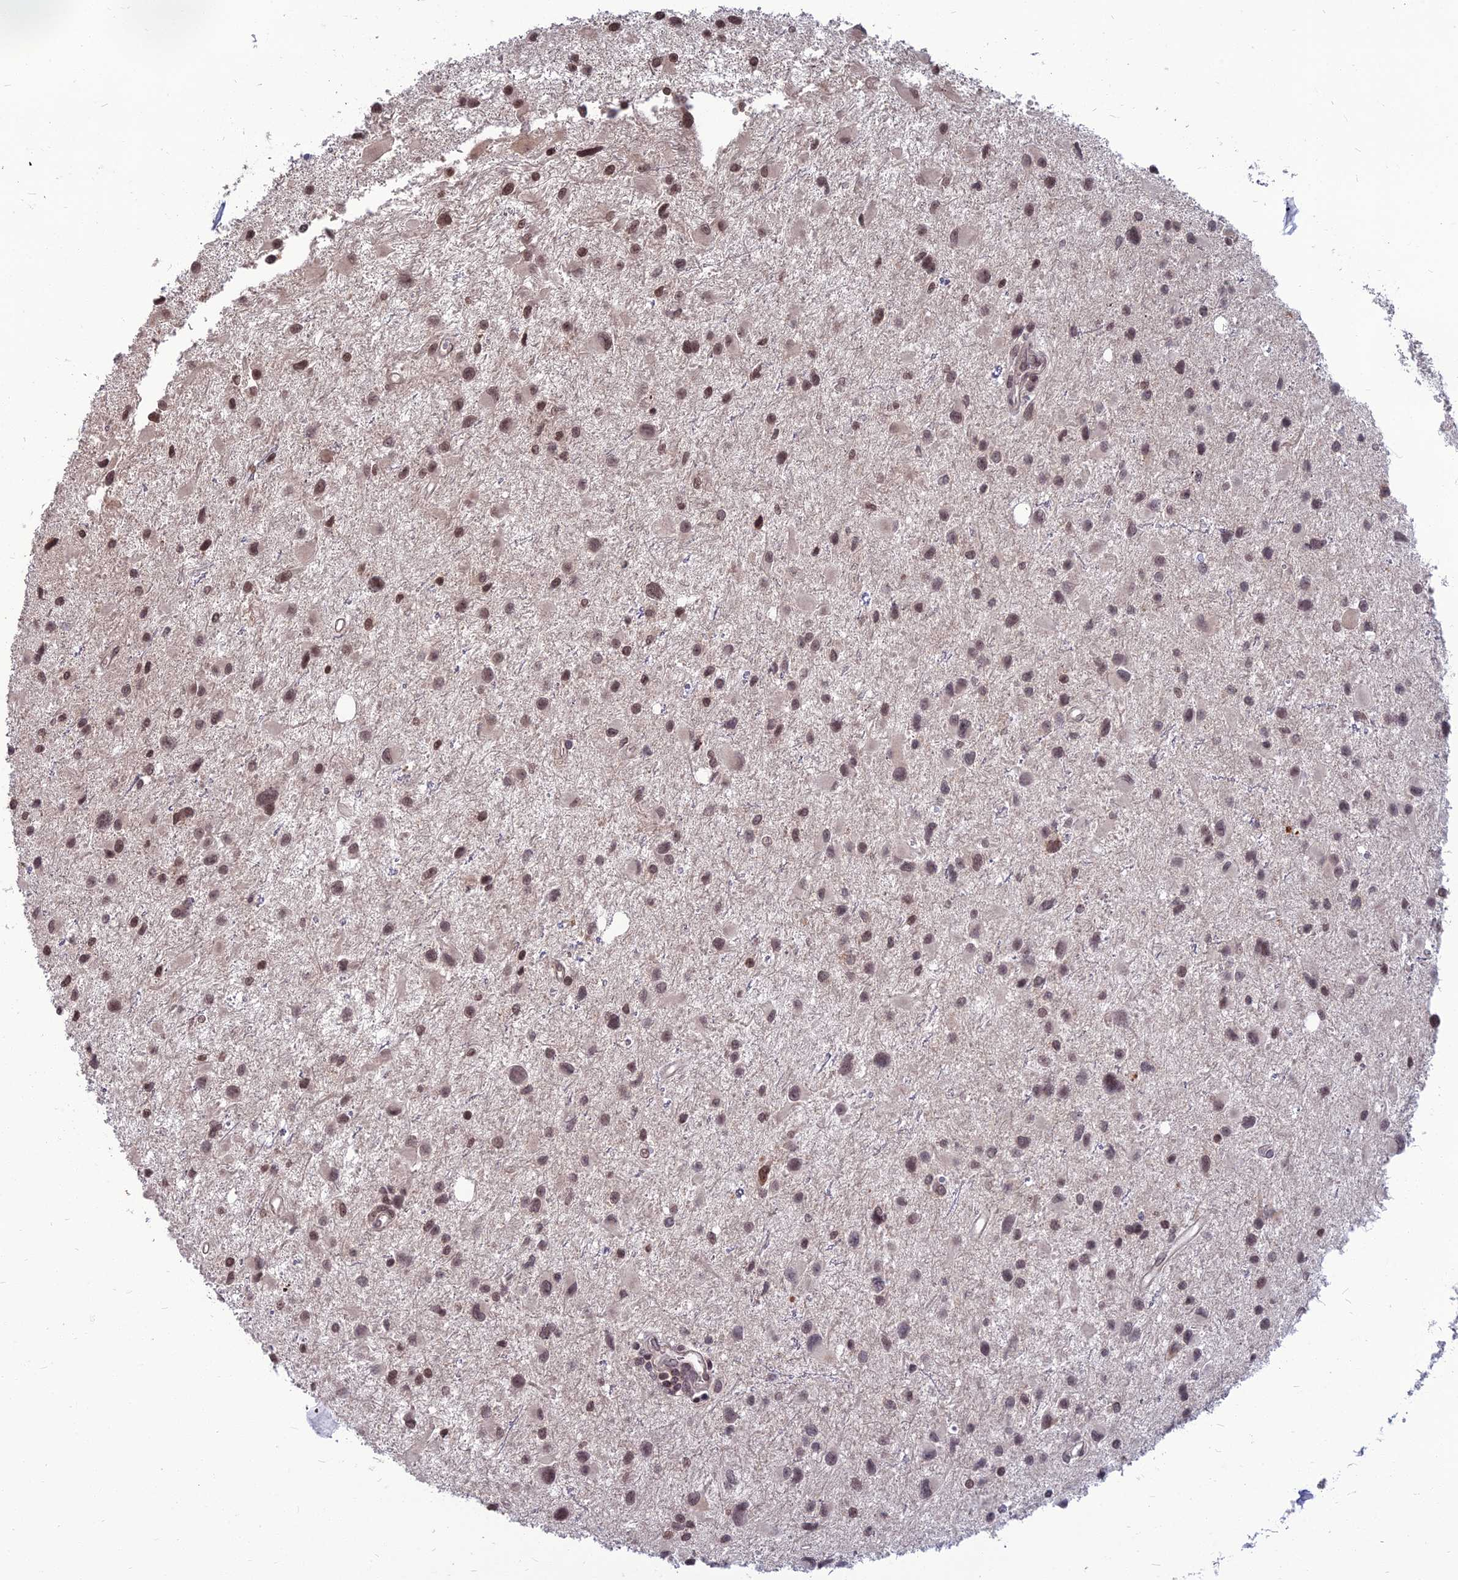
{"staining": {"intensity": "moderate", "quantity": ">75%", "location": "nuclear"}, "tissue": "glioma", "cell_type": "Tumor cells", "image_type": "cancer", "snomed": [{"axis": "morphology", "description": "Glioma, malignant, Low grade"}, {"axis": "topography", "description": "Brain"}], "caption": "Protein positivity by immunohistochemistry (IHC) displays moderate nuclear positivity in about >75% of tumor cells in glioma.", "gene": "OPA3", "patient": {"sex": "female", "age": 32}}